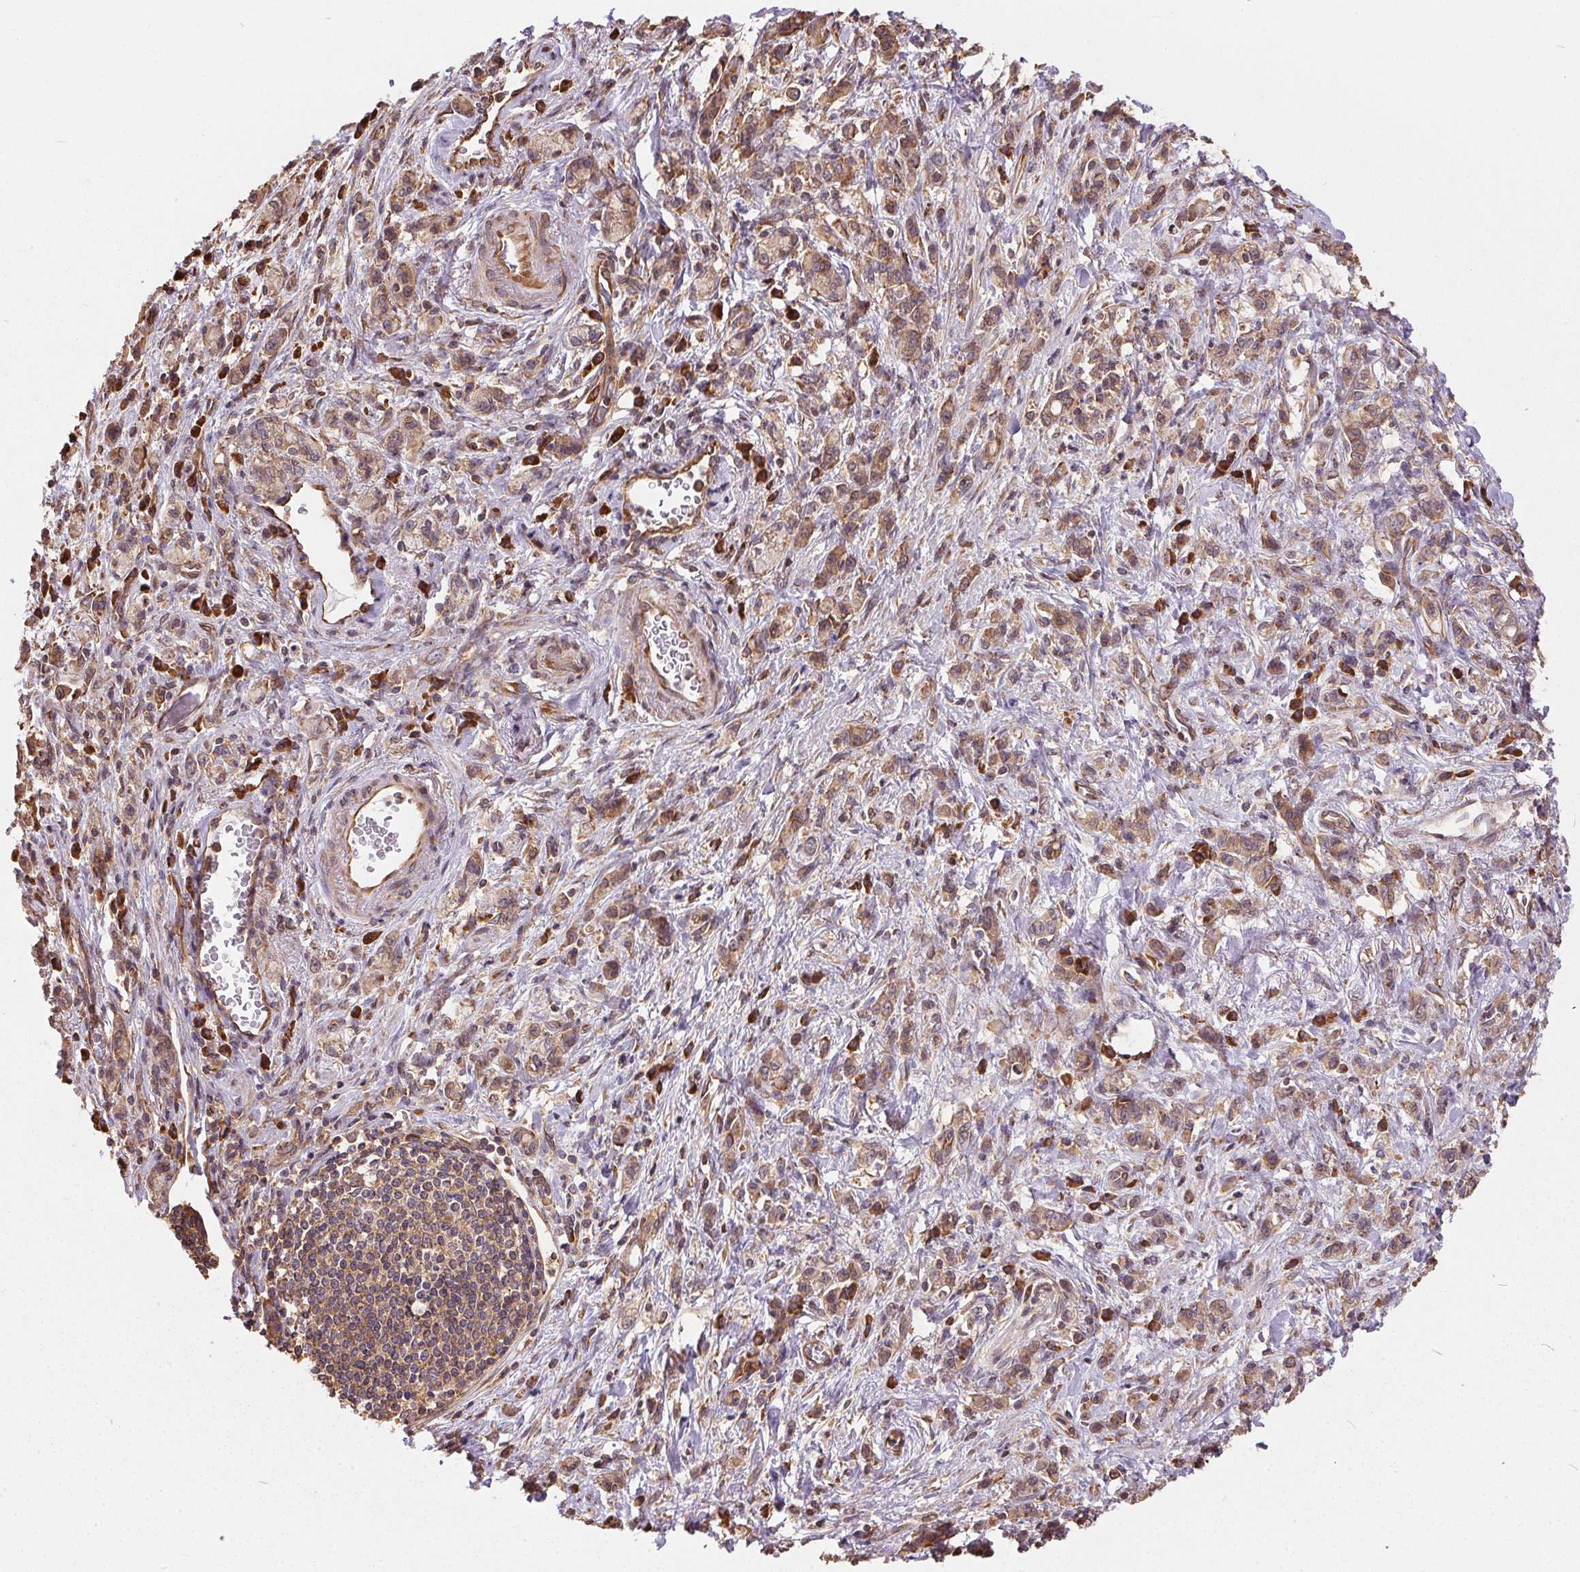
{"staining": {"intensity": "moderate", "quantity": ">75%", "location": "cytoplasmic/membranous"}, "tissue": "stomach cancer", "cell_type": "Tumor cells", "image_type": "cancer", "snomed": [{"axis": "morphology", "description": "Adenocarcinoma, NOS"}, {"axis": "topography", "description": "Stomach"}], "caption": "Immunohistochemistry (IHC) micrograph of neoplastic tissue: human stomach cancer (adenocarcinoma) stained using immunohistochemistry reveals medium levels of moderate protein expression localized specifically in the cytoplasmic/membranous of tumor cells, appearing as a cytoplasmic/membranous brown color.", "gene": "EIF2S1", "patient": {"sex": "male", "age": 77}}